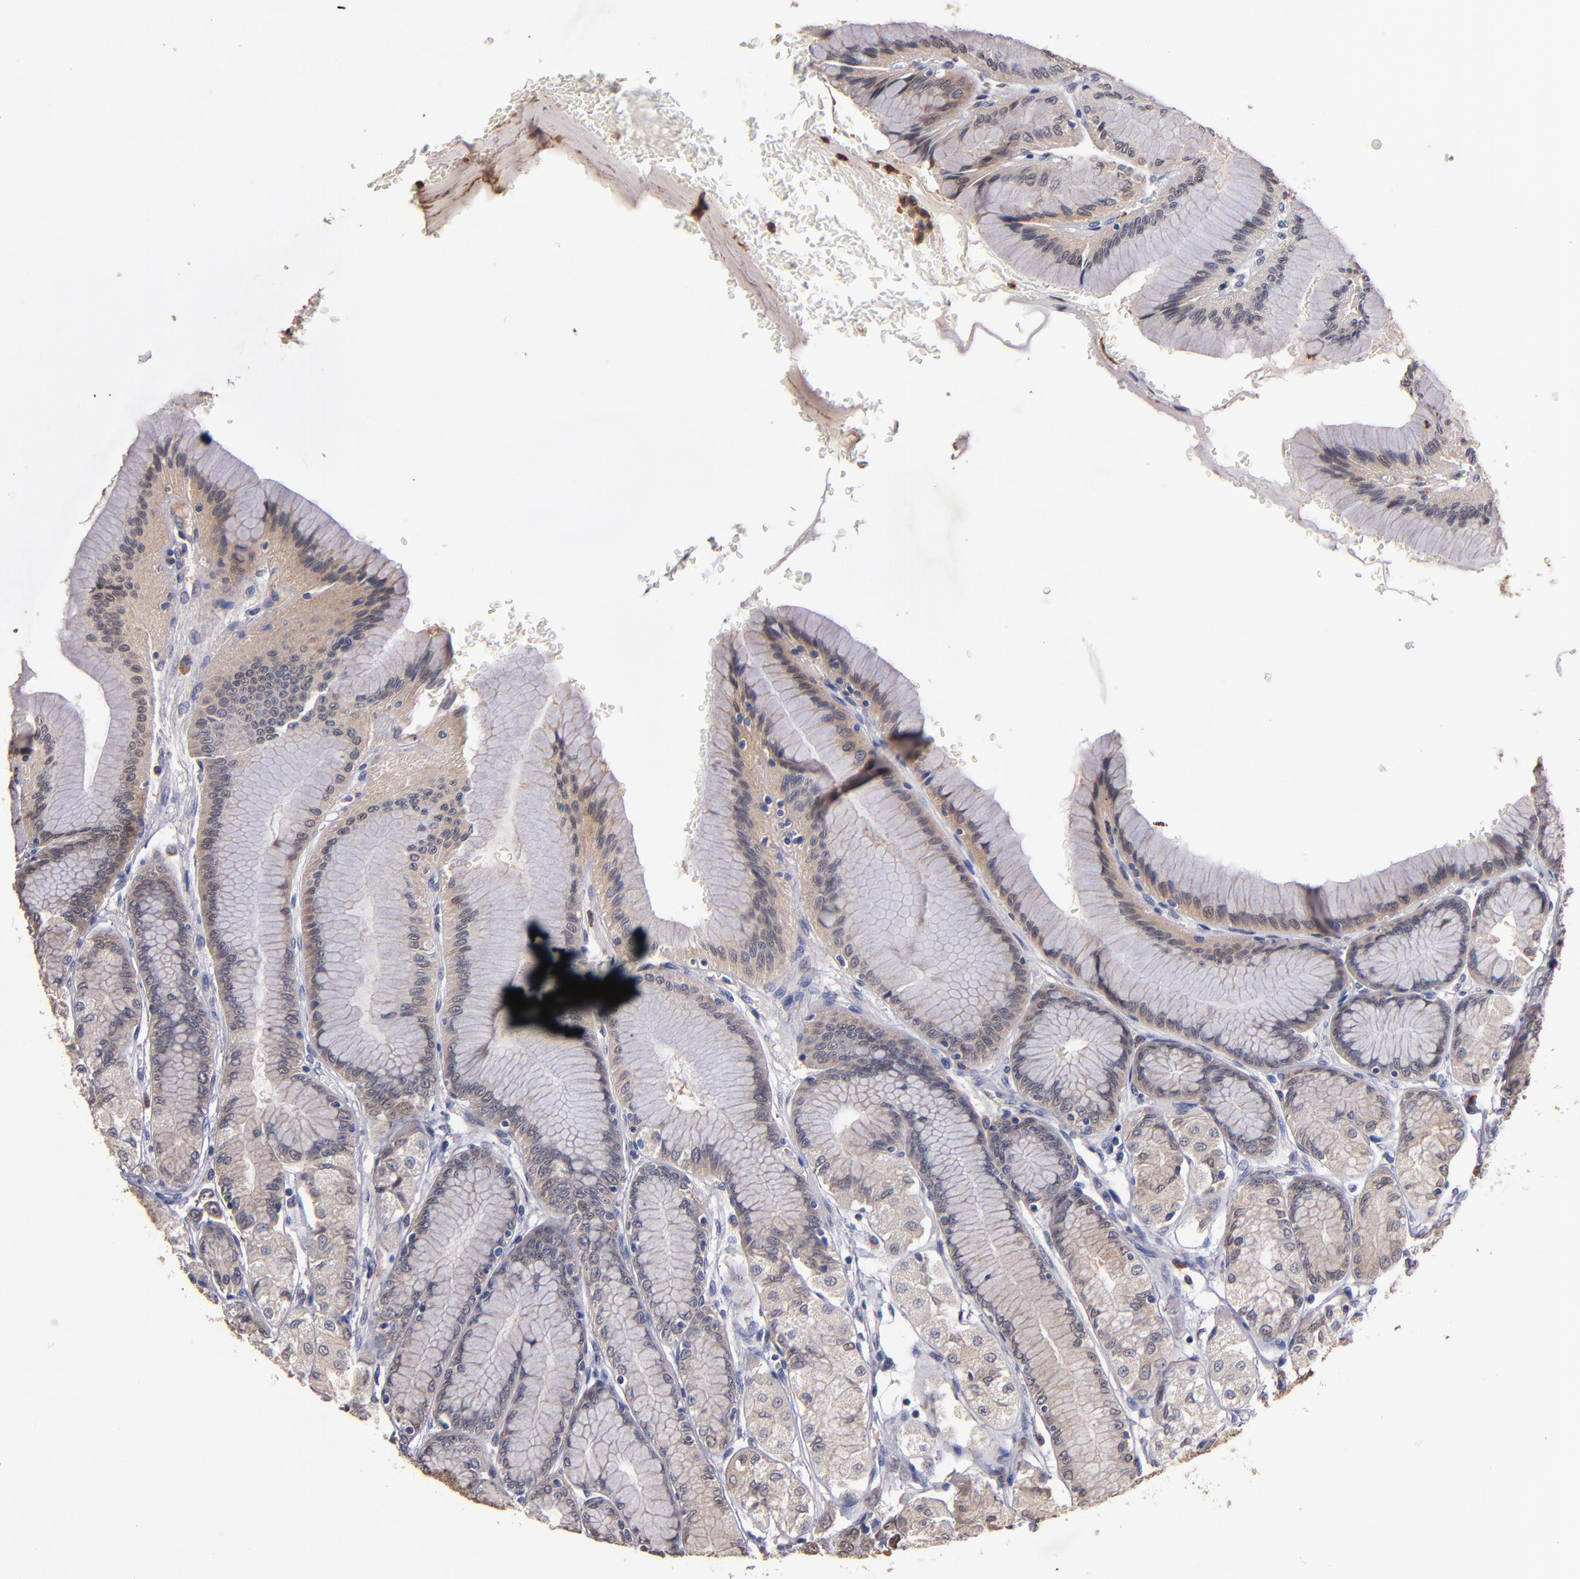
{"staining": {"intensity": "weak", "quantity": ">75%", "location": "cytoplasmic/membranous"}, "tissue": "stomach", "cell_type": "Glandular cells", "image_type": "normal", "snomed": [{"axis": "morphology", "description": "Normal tissue, NOS"}, {"axis": "morphology", "description": "Adenocarcinoma, NOS"}, {"axis": "topography", "description": "Stomach"}, {"axis": "topography", "description": "Stomach, lower"}], "caption": "IHC (DAB (3,3'-diaminobenzidine)) staining of unremarkable stomach exhibits weak cytoplasmic/membranous protein positivity in about >75% of glandular cells. The staining was performed using DAB, with brown indicating positive protein expression. Nuclei are stained blue with hematoxylin.", "gene": "TTLL12", "patient": {"sex": "female", "age": 65}}